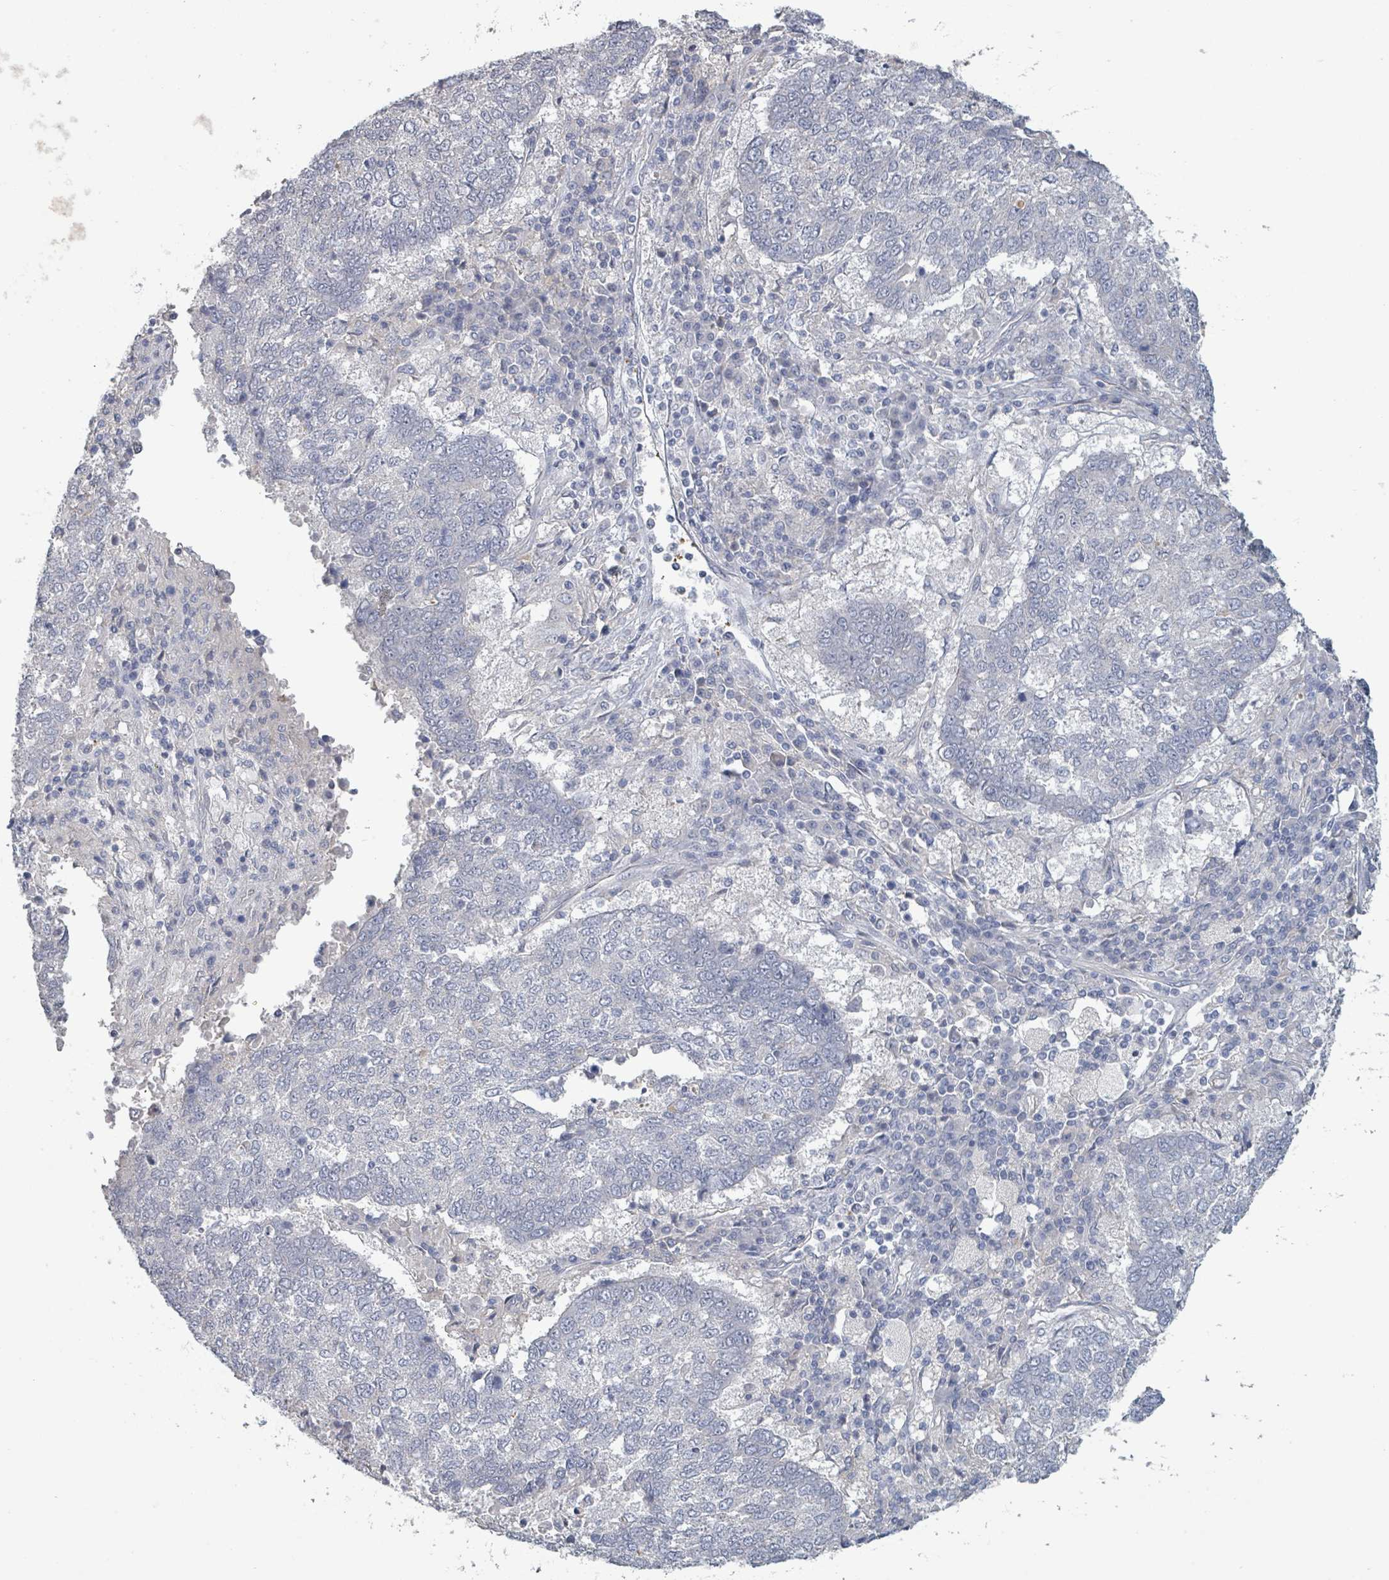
{"staining": {"intensity": "negative", "quantity": "none", "location": "none"}, "tissue": "lung cancer", "cell_type": "Tumor cells", "image_type": "cancer", "snomed": [{"axis": "morphology", "description": "Squamous cell carcinoma, NOS"}, {"axis": "topography", "description": "Lung"}], "caption": "Immunohistochemistry (IHC) image of lung squamous cell carcinoma stained for a protein (brown), which reveals no positivity in tumor cells.", "gene": "PLAUR", "patient": {"sex": "male", "age": 73}}